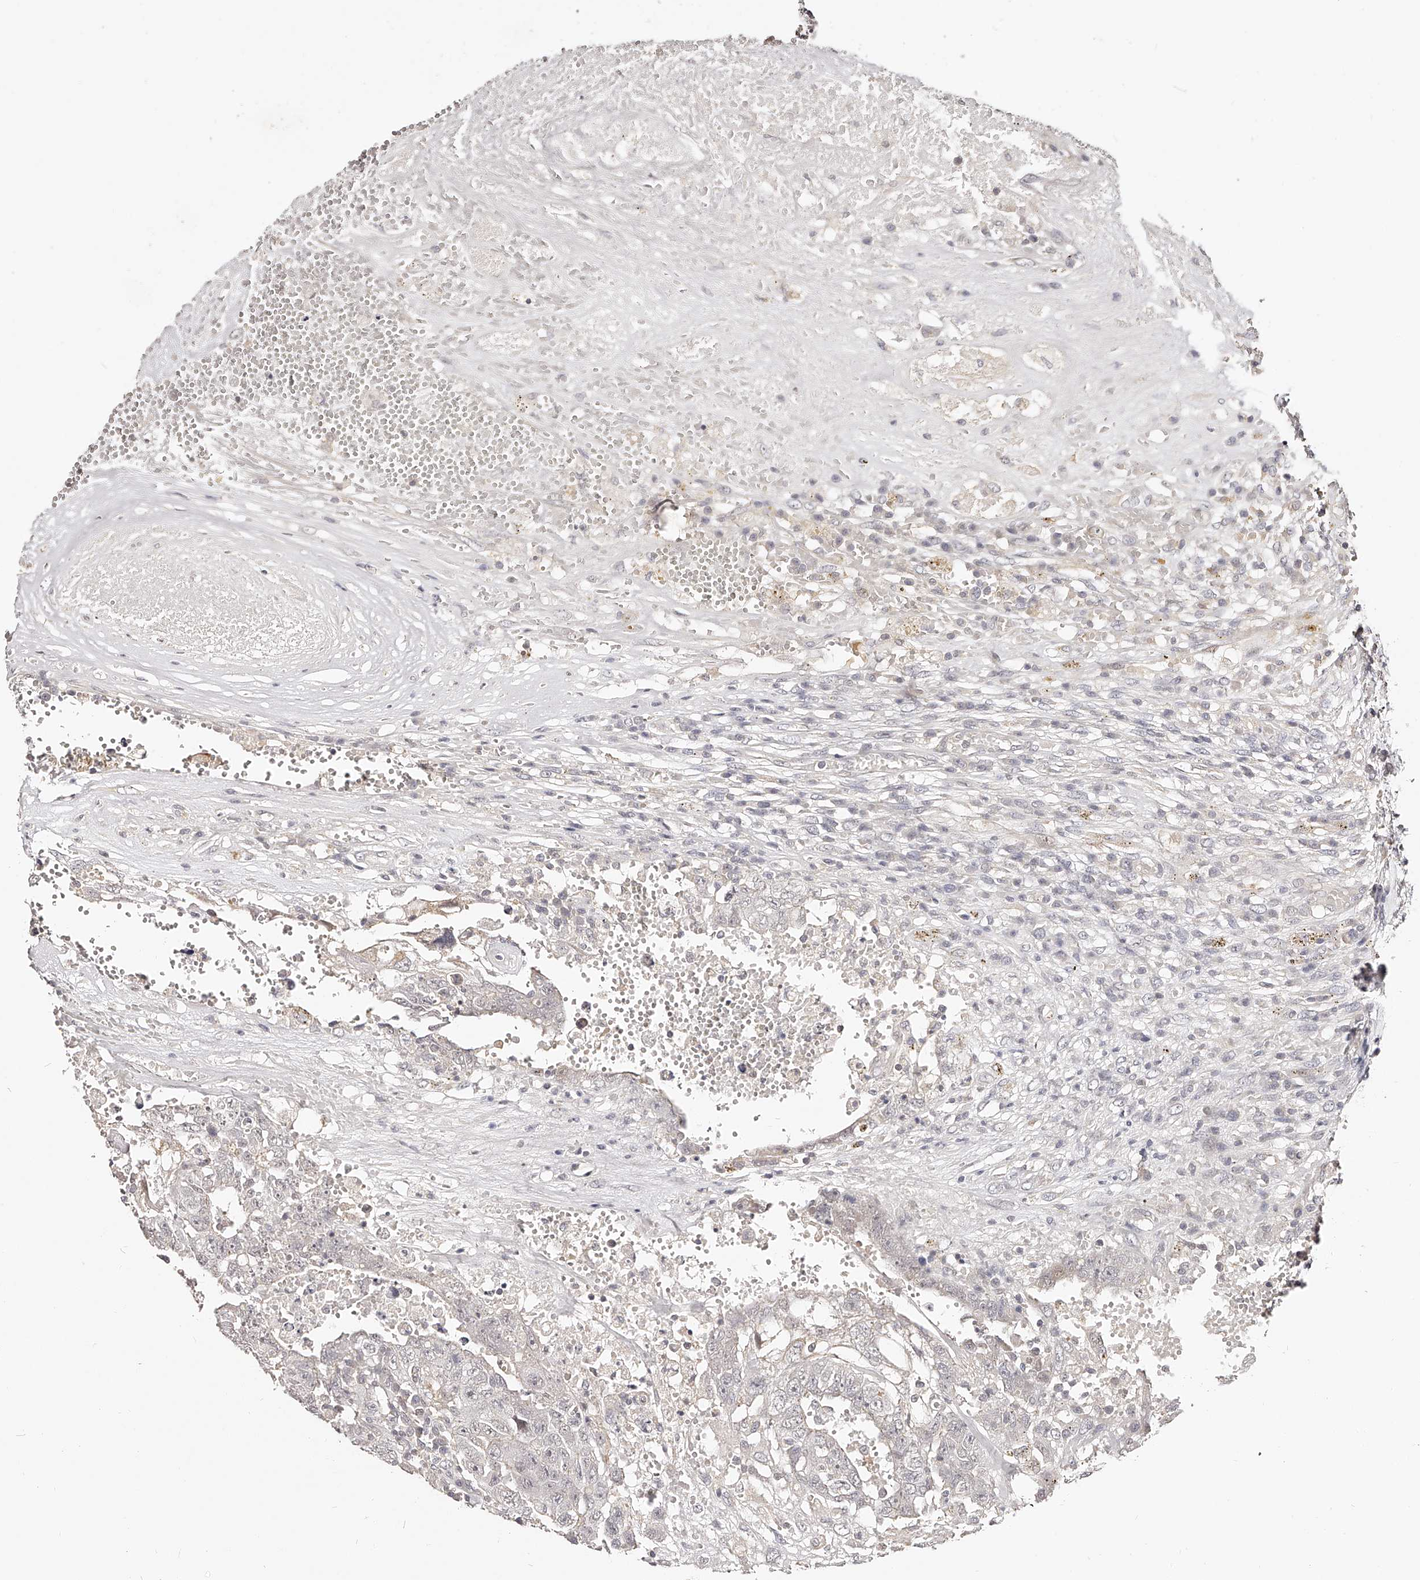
{"staining": {"intensity": "negative", "quantity": "none", "location": "none"}, "tissue": "testis cancer", "cell_type": "Tumor cells", "image_type": "cancer", "snomed": [{"axis": "morphology", "description": "Carcinoma, Embryonal, NOS"}, {"axis": "topography", "description": "Testis"}], "caption": "The IHC photomicrograph has no significant expression in tumor cells of embryonal carcinoma (testis) tissue.", "gene": "ZNF789", "patient": {"sex": "male", "age": 26}}